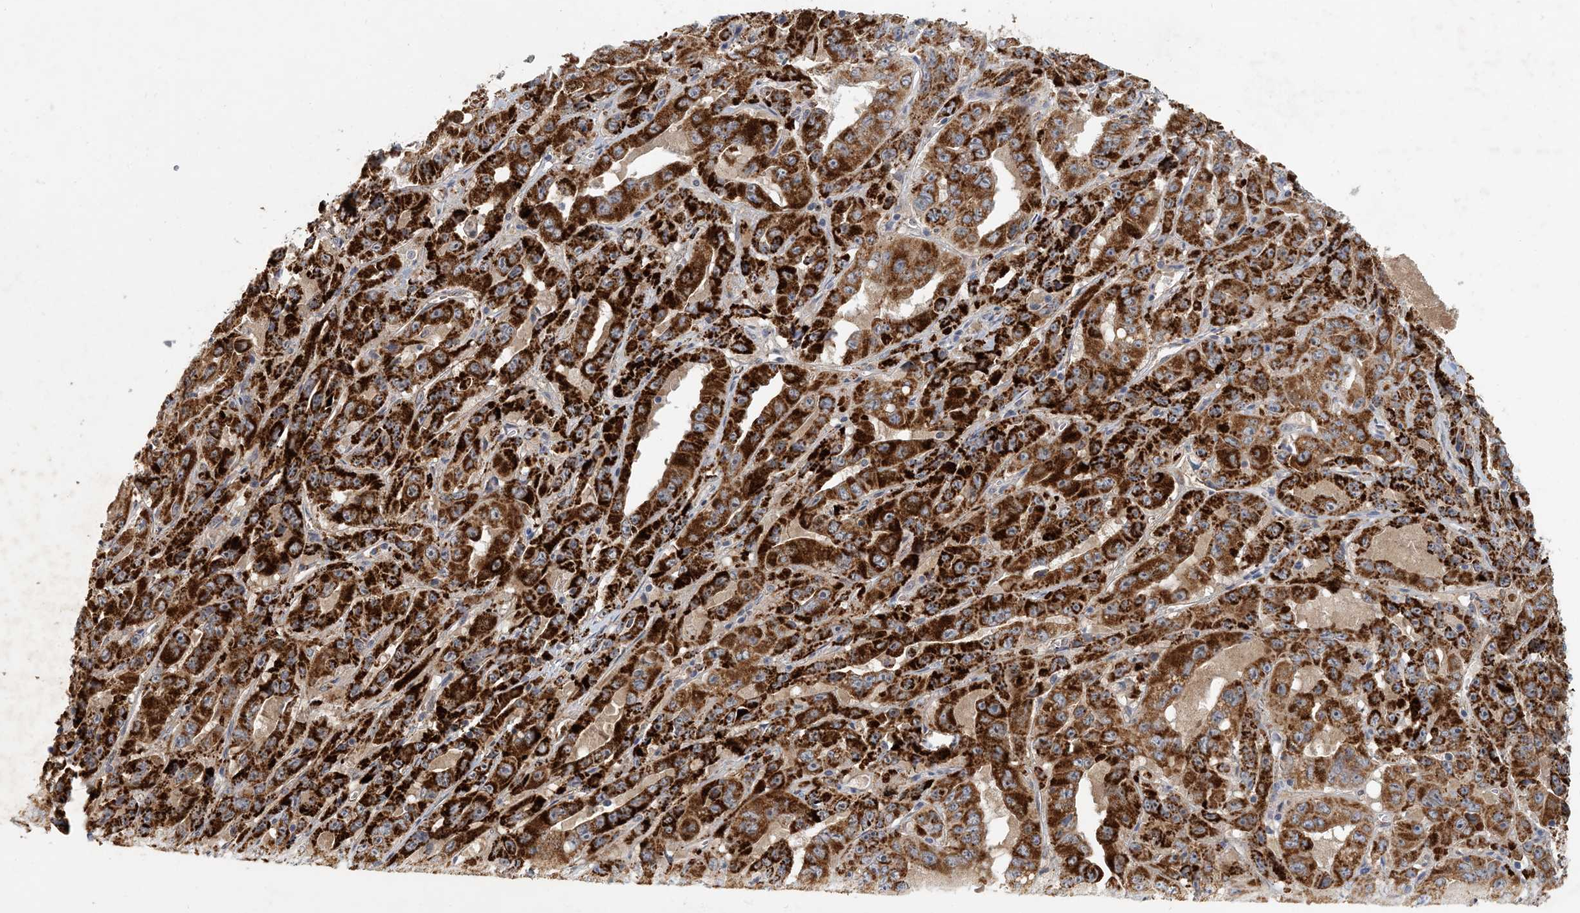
{"staining": {"intensity": "strong", "quantity": ">75%", "location": "cytoplasmic/membranous"}, "tissue": "pancreatic cancer", "cell_type": "Tumor cells", "image_type": "cancer", "snomed": [{"axis": "morphology", "description": "Adenocarcinoma, NOS"}, {"axis": "topography", "description": "Pancreas"}], "caption": "This micrograph reveals immunohistochemistry staining of pancreatic cancer (adenocarcinoma), with high strong cytoplasmic/membranous expression in approximately >75% of tumor cells.", "gene": "ZBTB3", "patient": {"sex": "male", "age": 63}}